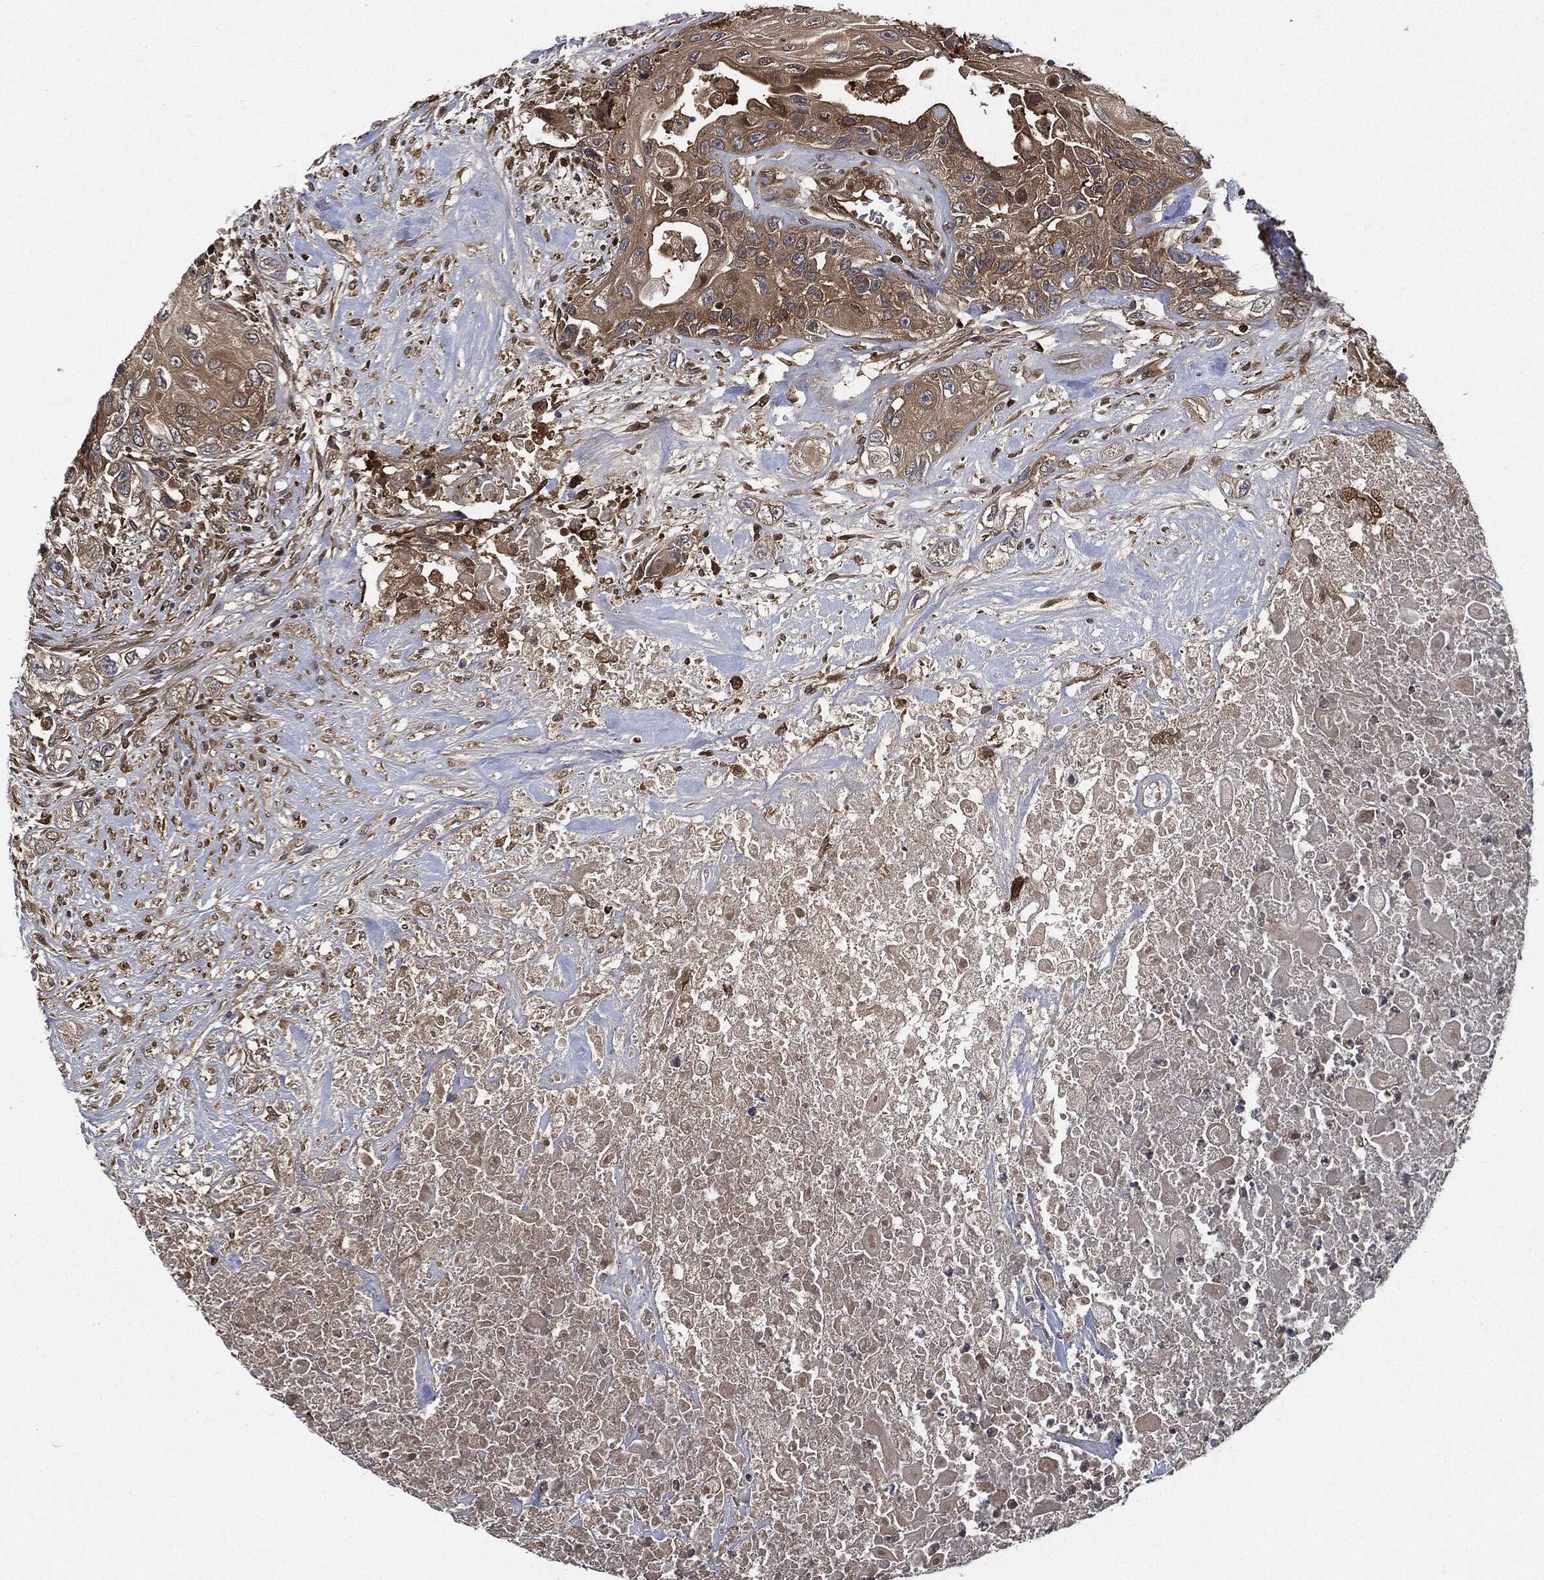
{"staining": {"intensity": "moderate", "quantity": "<25%", "location": "cytoplasmic/membranous"}, "tissue": "urothelial cancer", "cell_type": "Tumor cells", "image_type": "cancer", "snomed": [{"axis": "morphology", "description": "Urothelial carcinoma, High grade"}, {"axis": "topography", "description": "Urinary bladder"}], "caption": "Immunohistochemistry (IHC) of high-grade urothelial carcinoma demonstrates low levels of moderate cytoplasmic/membranous expression in approximately <25% of tumor cells. (DAB IHC, brown staining for protein, blue staining for nuclei).", "gene": "XPNPEP1", "patient": {"sex": "female", "age": 56}}